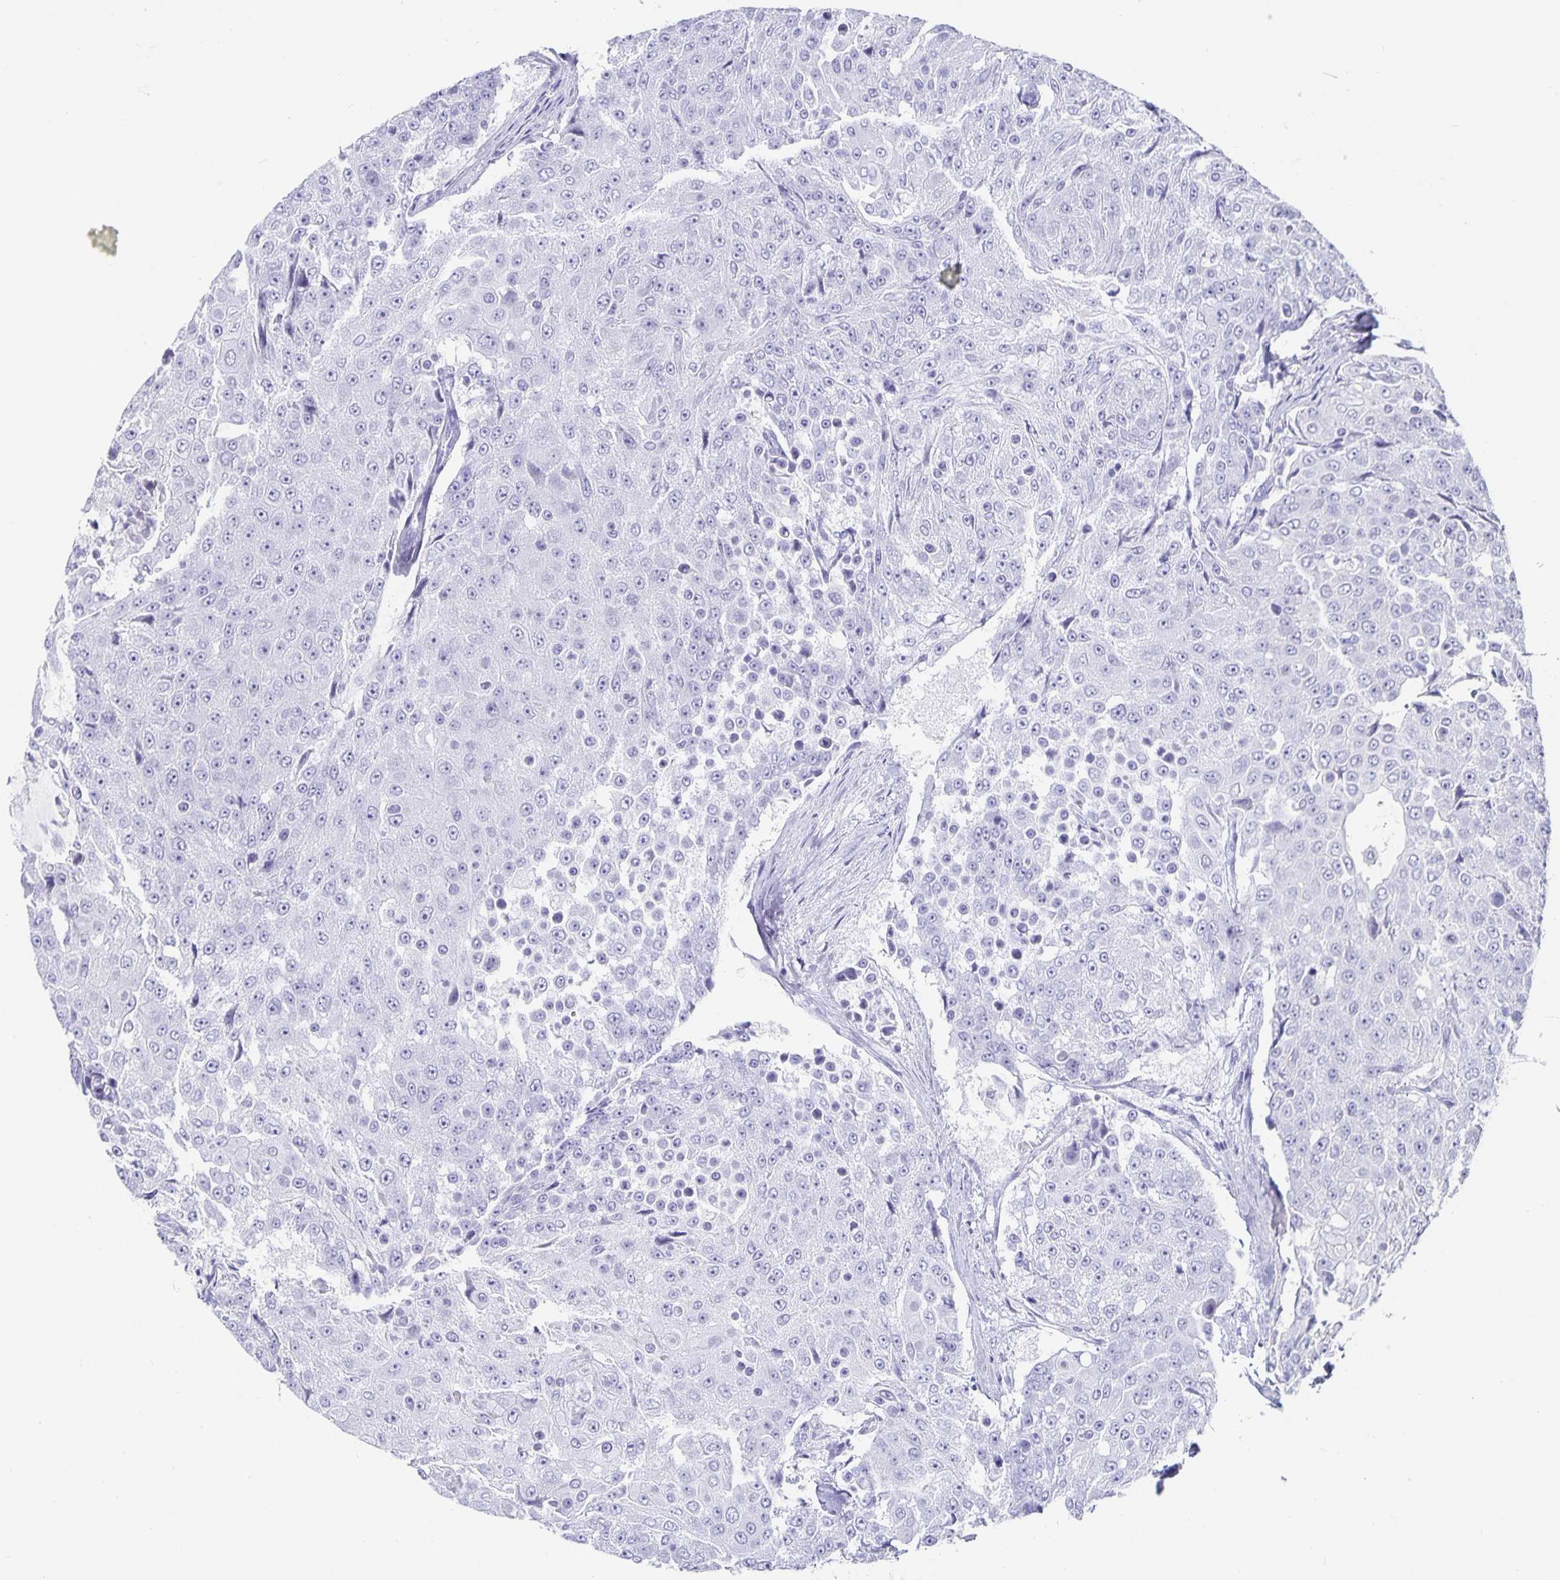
{"staining": {"intensity": "negative", "quantity": "none", "location": "none"}, "tissue": "urothelial cancer", "cell_type": "Tumor cells", "image_type": "cancer", "snomed": [{"axis": "morphology", "description": "Urothelial carcinoma, High grade"}, {"axis": "topography", "description": "Urinary bladder"}], "caption": "A high-resolution image shows immunohistochemistry (IHC) staining of urothelial cancer, which reveals no significant expression in tumor cells. The staining was performed using DAB (3,3'-diaminobenzidine) to visualize the protein expression in brown, while the nuclei were stained in blue with hematoxylin (Magnification: 20x).", "gene": "CHGA", "patient": {"sex": "female", "age": 63}}